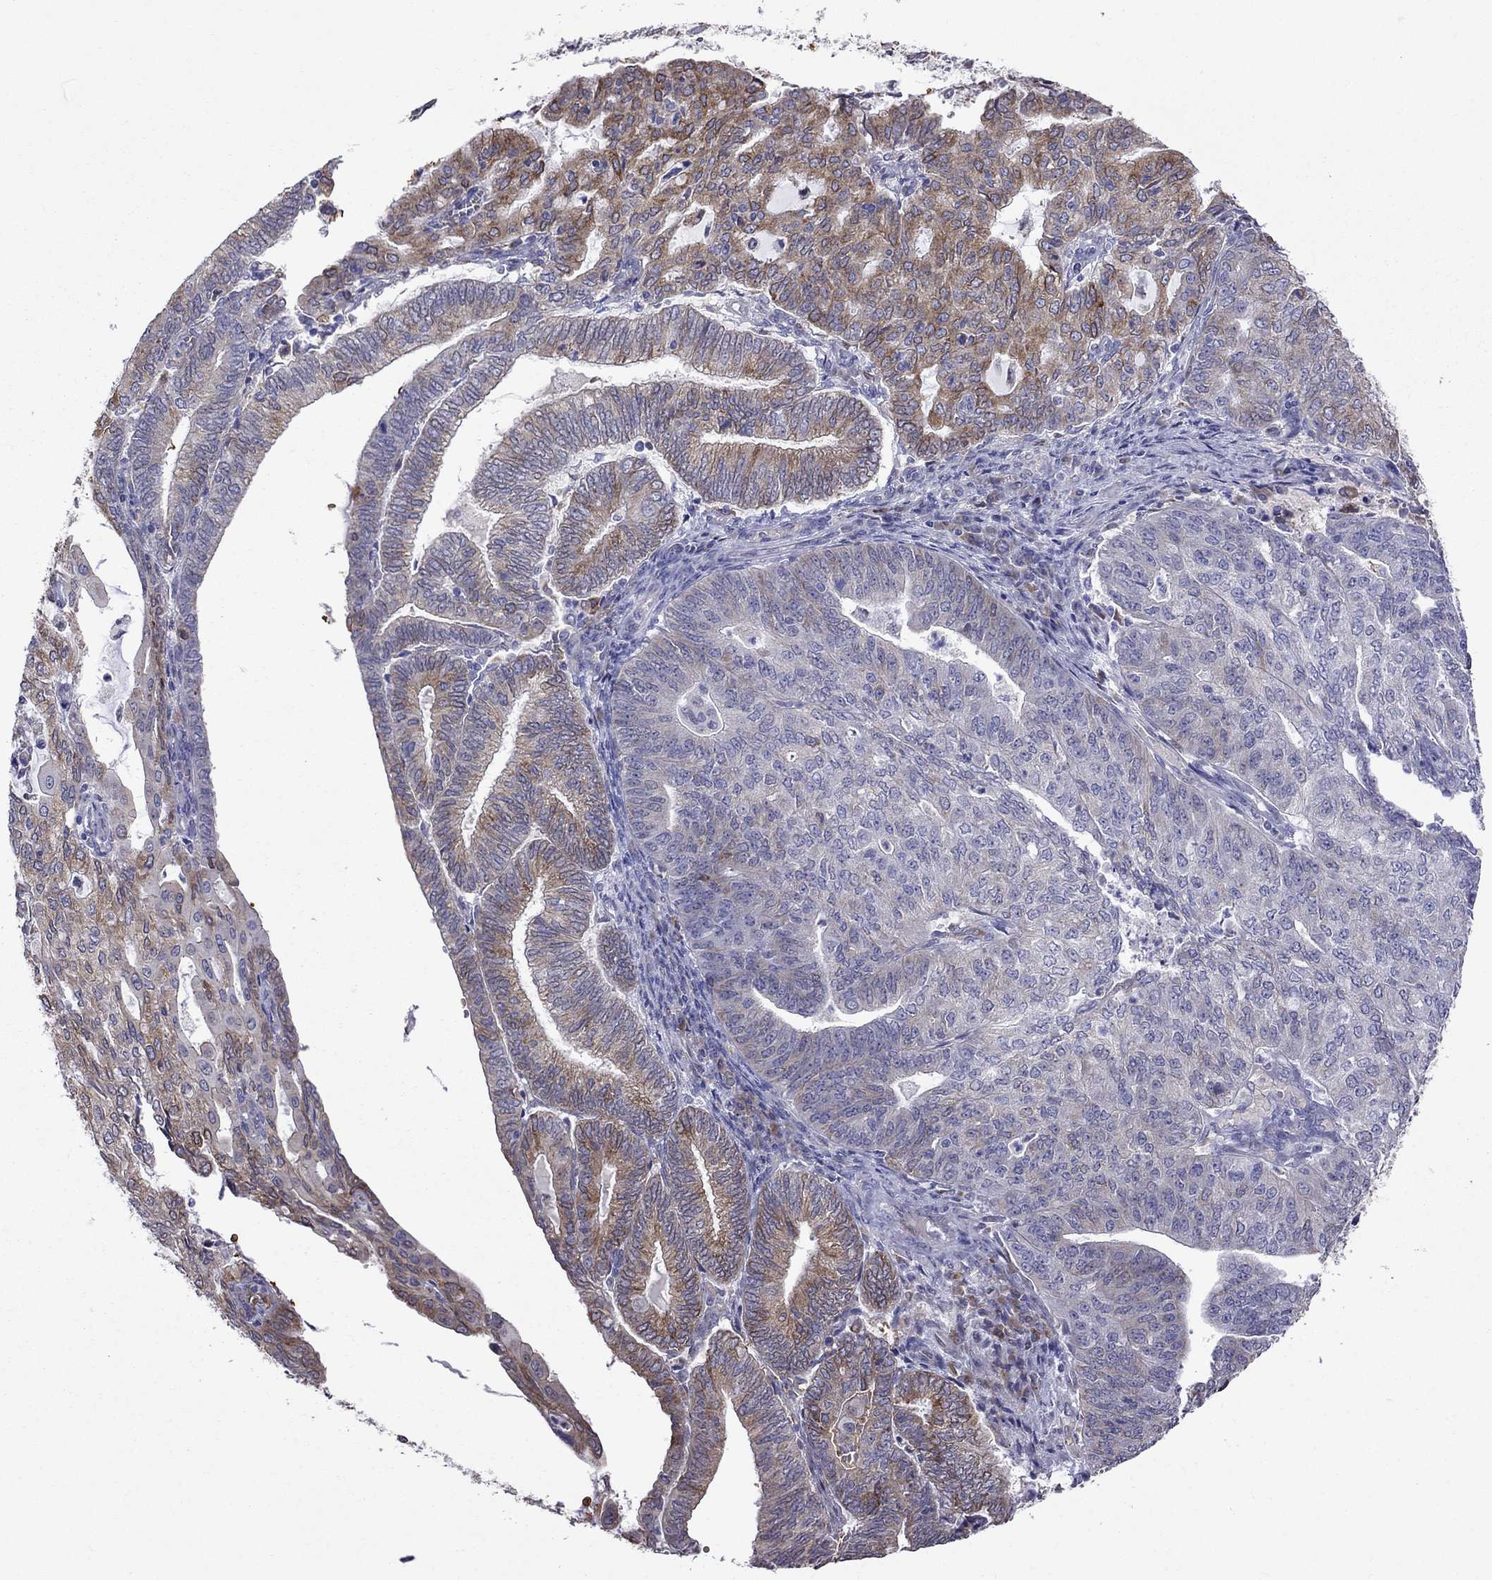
{"staining": {"intensity": "moderate", "quantity": "25%-75%", "location": "cytoplasmic/membranous"}, "tissue": "endometrial cancer", "cell_type": "Tumor cells", "image_type": "cancer", "snomed": [{"axis": "morphology", "description": "Adenocarcinoma, NOS"}, {"axis": "topography", "description": "Endometrium"}], "caption": "IHC (DAB (3,3'-diaminobenzidine)) staining of endometrial cancer displays moderate cytoplasmic/membranous protein staining in about 25%-75% of tumor cells.", "gene": "ADAM28", "patient": {"sex": "female", "age": 82}}